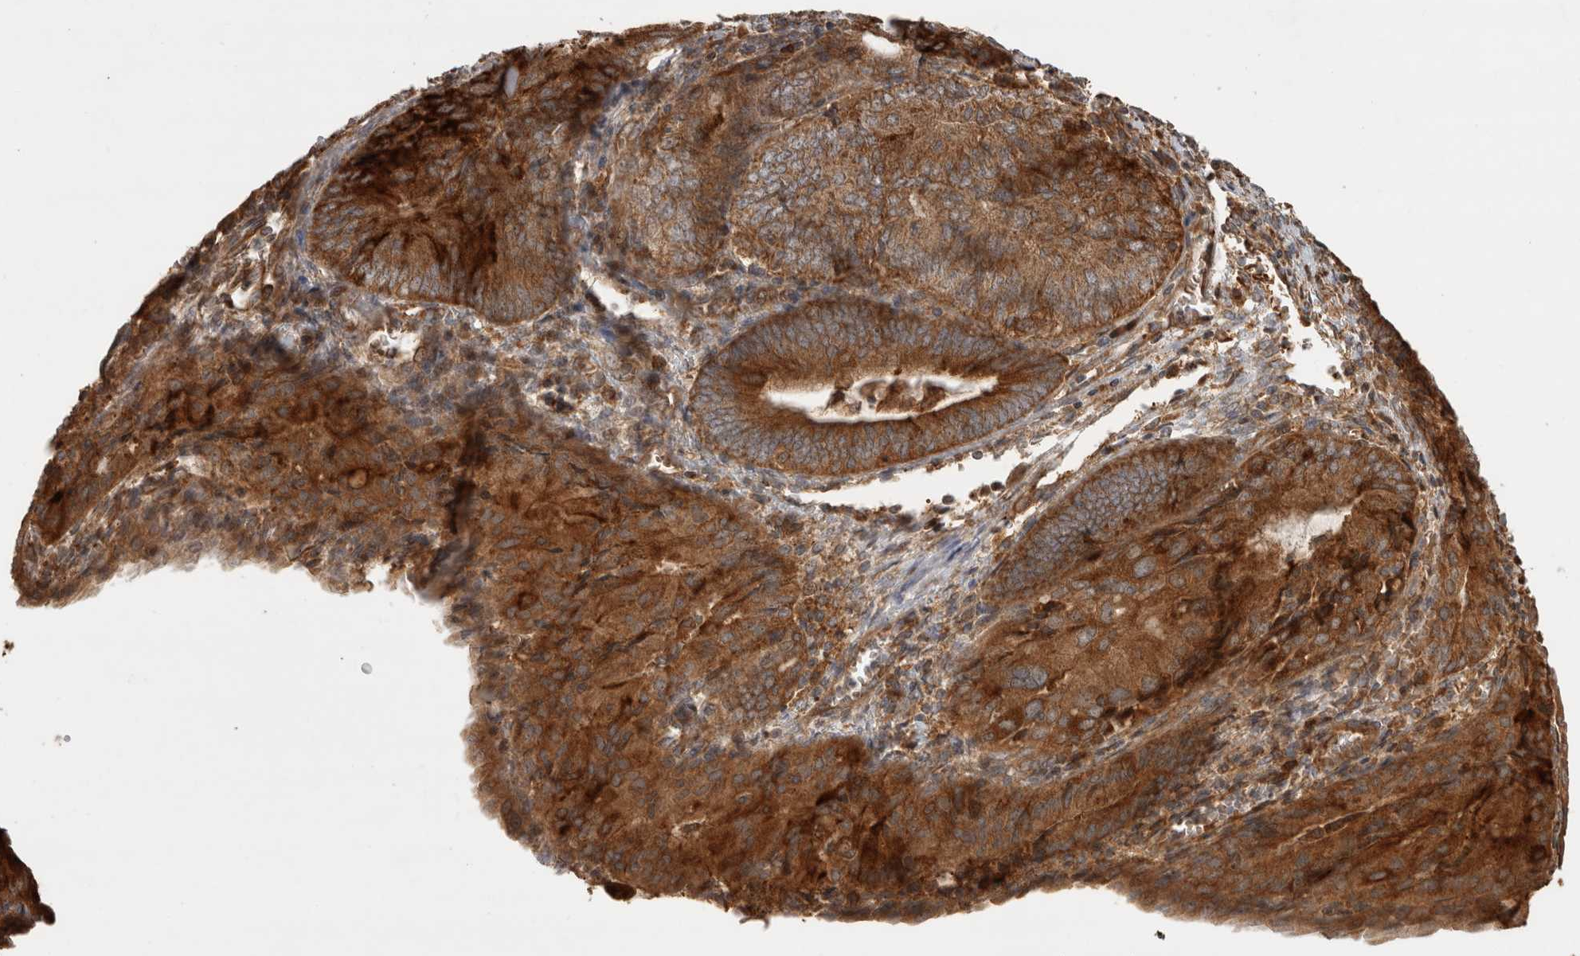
{"staining": {"intensity": "strong", "quantity": ">75%", "location": "cytoplasmic/membranous"}, "tissue": "endometrial cancer", "cell_type": "Tumor cells", "image_type": "cancer", "snomed": [{"axis": "morphology", "description": "Adenocarcinoma, NOS"}, {"axis": "topography", "description": "Endometrium"}], "caption": "Protein expression analysis of human endometrial cancer (adenocarcinoma) reveals strong cytoplasmic/membranous staining in approximately >75% of tumor cells.", "gene": "TUBD1", "patient": {"sex": "female", "age": 81}}